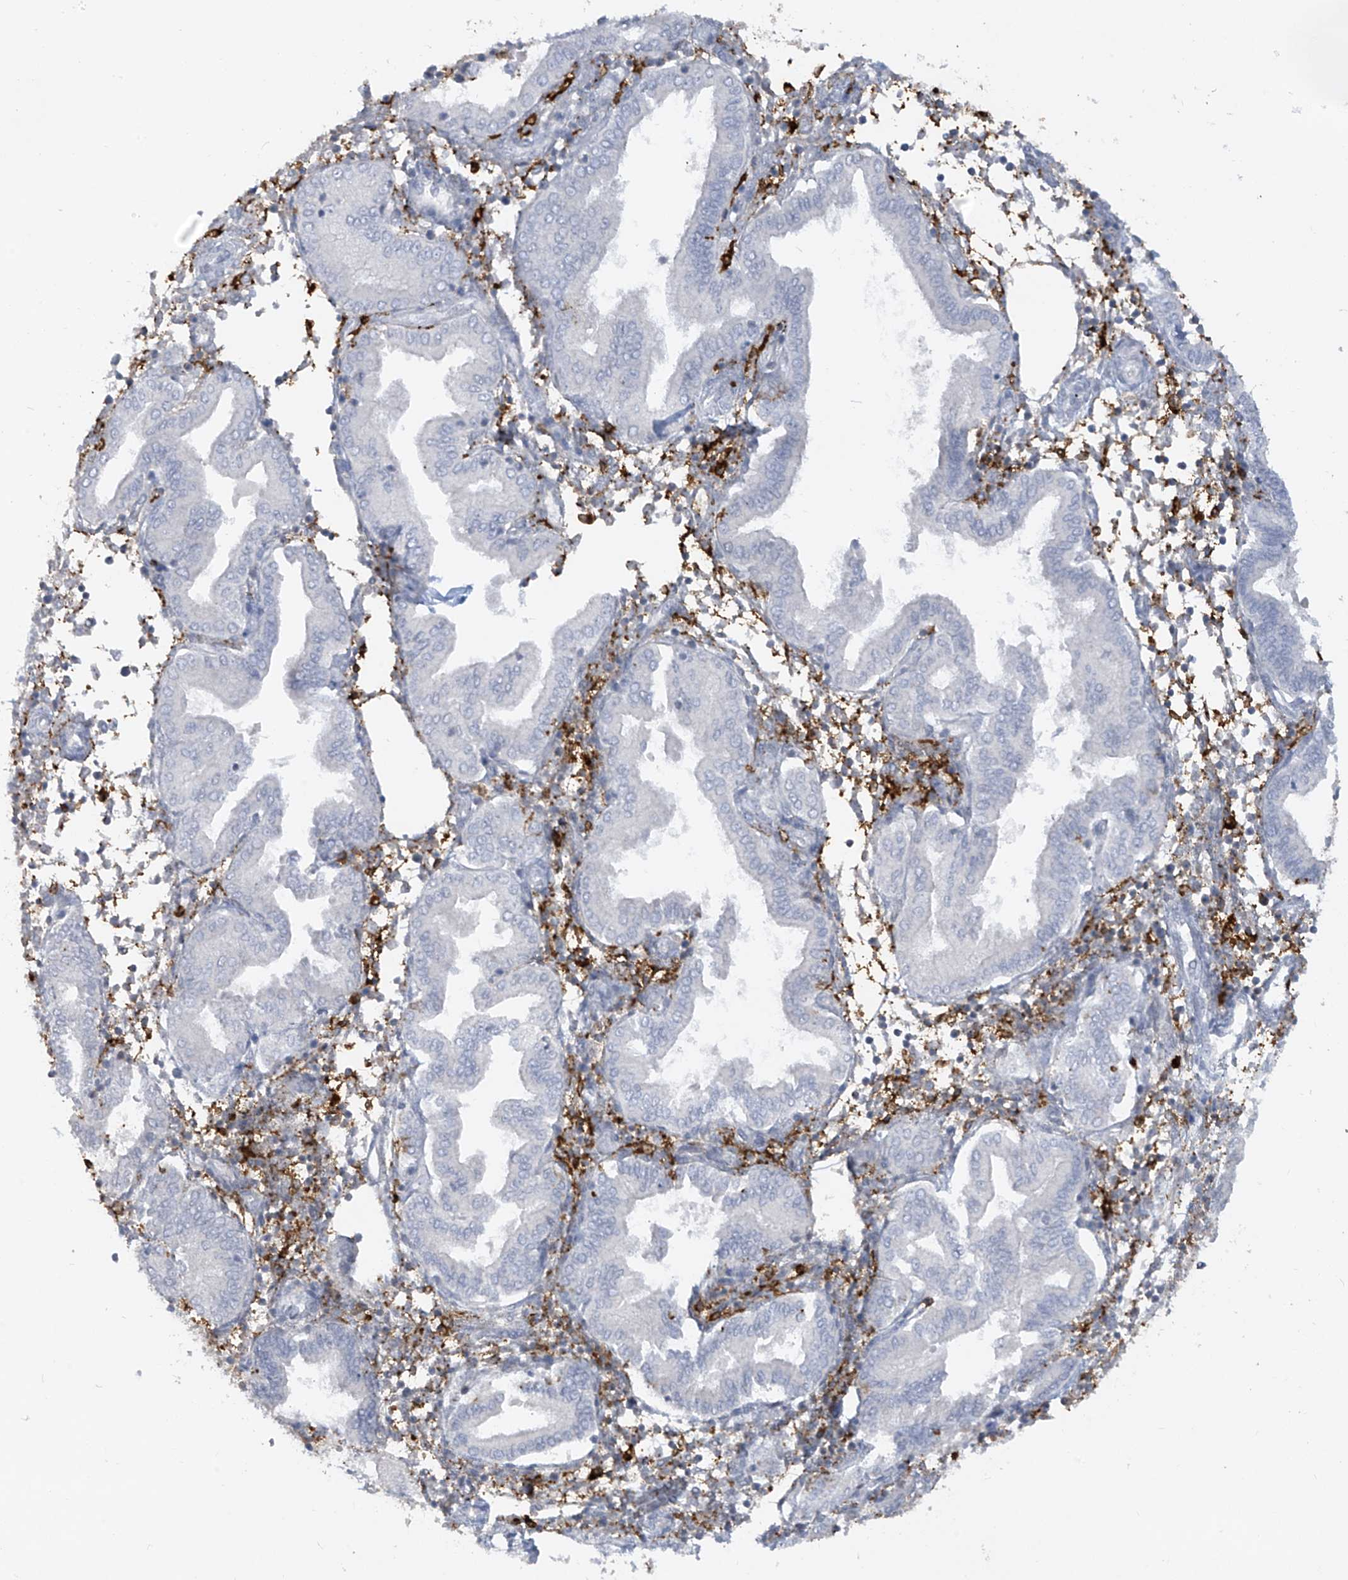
{"staining": {"intensity": "negative", "quantity": "none", "location": "none"}, "tissue": "endometrium", "cell_type": "Cells in endometrial stroma", "image_type": "normal", "snomed": [{"axis": "morphology", "description": "Normal tissue, NOS"}, {"axis": "topography", "description": "Endometrium"}], "caption": "Human endometrium stained for a protein using immunohistochemistry (IHC) reveals no staining in cells in endometrial stroma.", "gene": "FCGR3A", "patient": {"sex": "female", "age": 53}}